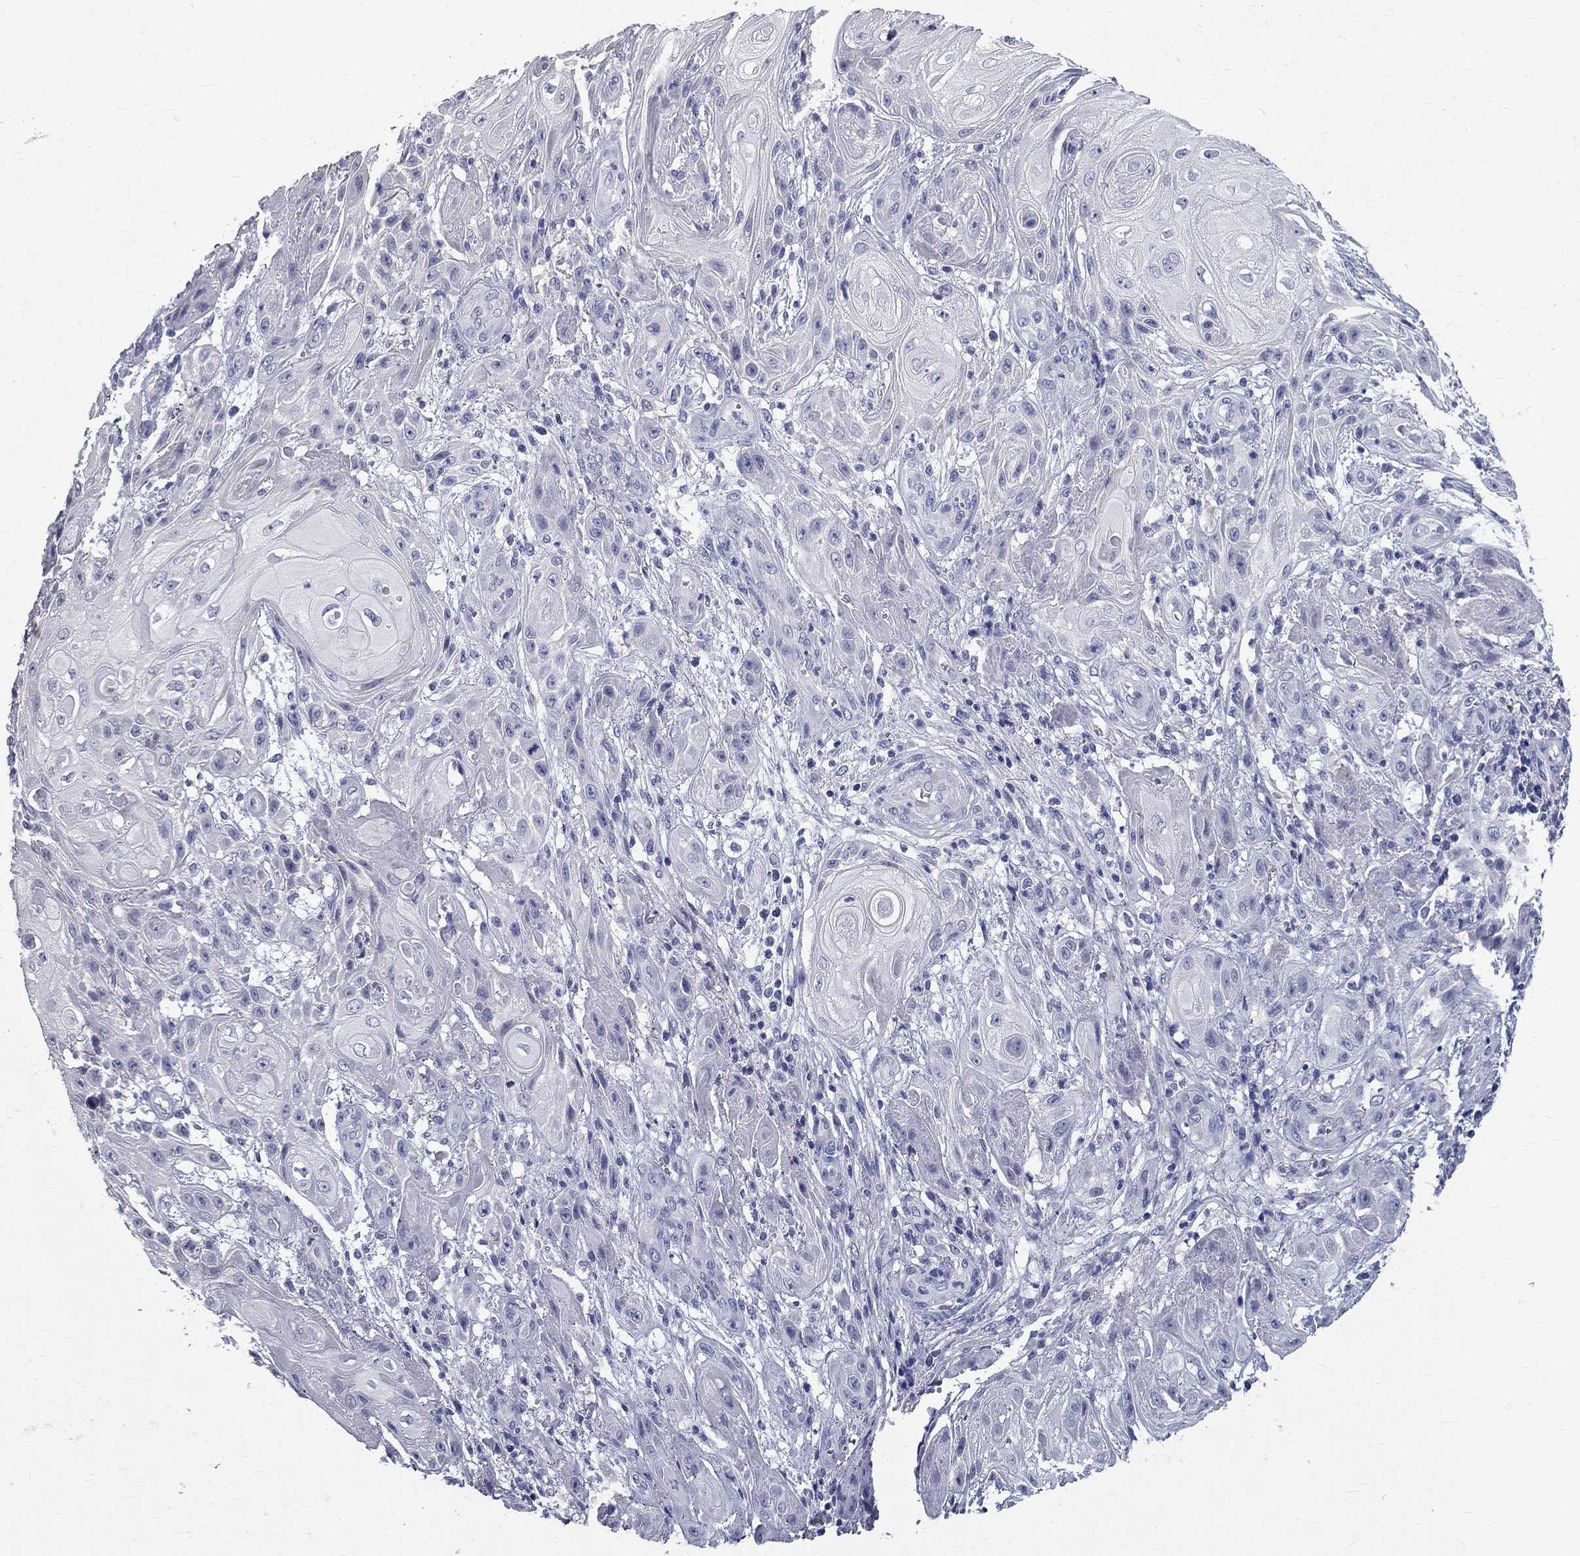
{"staining": {"intensity": "negative", "quantity": "none", "location": "none"}, "tissue": "skin cancer", "cell_type": "Tumor cells", "image_type": "cancer", "snomed": [{"axis": "morphology", "description": "Squamous cell carcinoma, NOS"}, {"axis": "topography", "description": "Skin"}], "caption": "Skin cancer was stained to show a protein in brown. There is no significant expression in tumor cells.", "gene": "TGM4", "patient": {"sex": "male", "age": 62}}